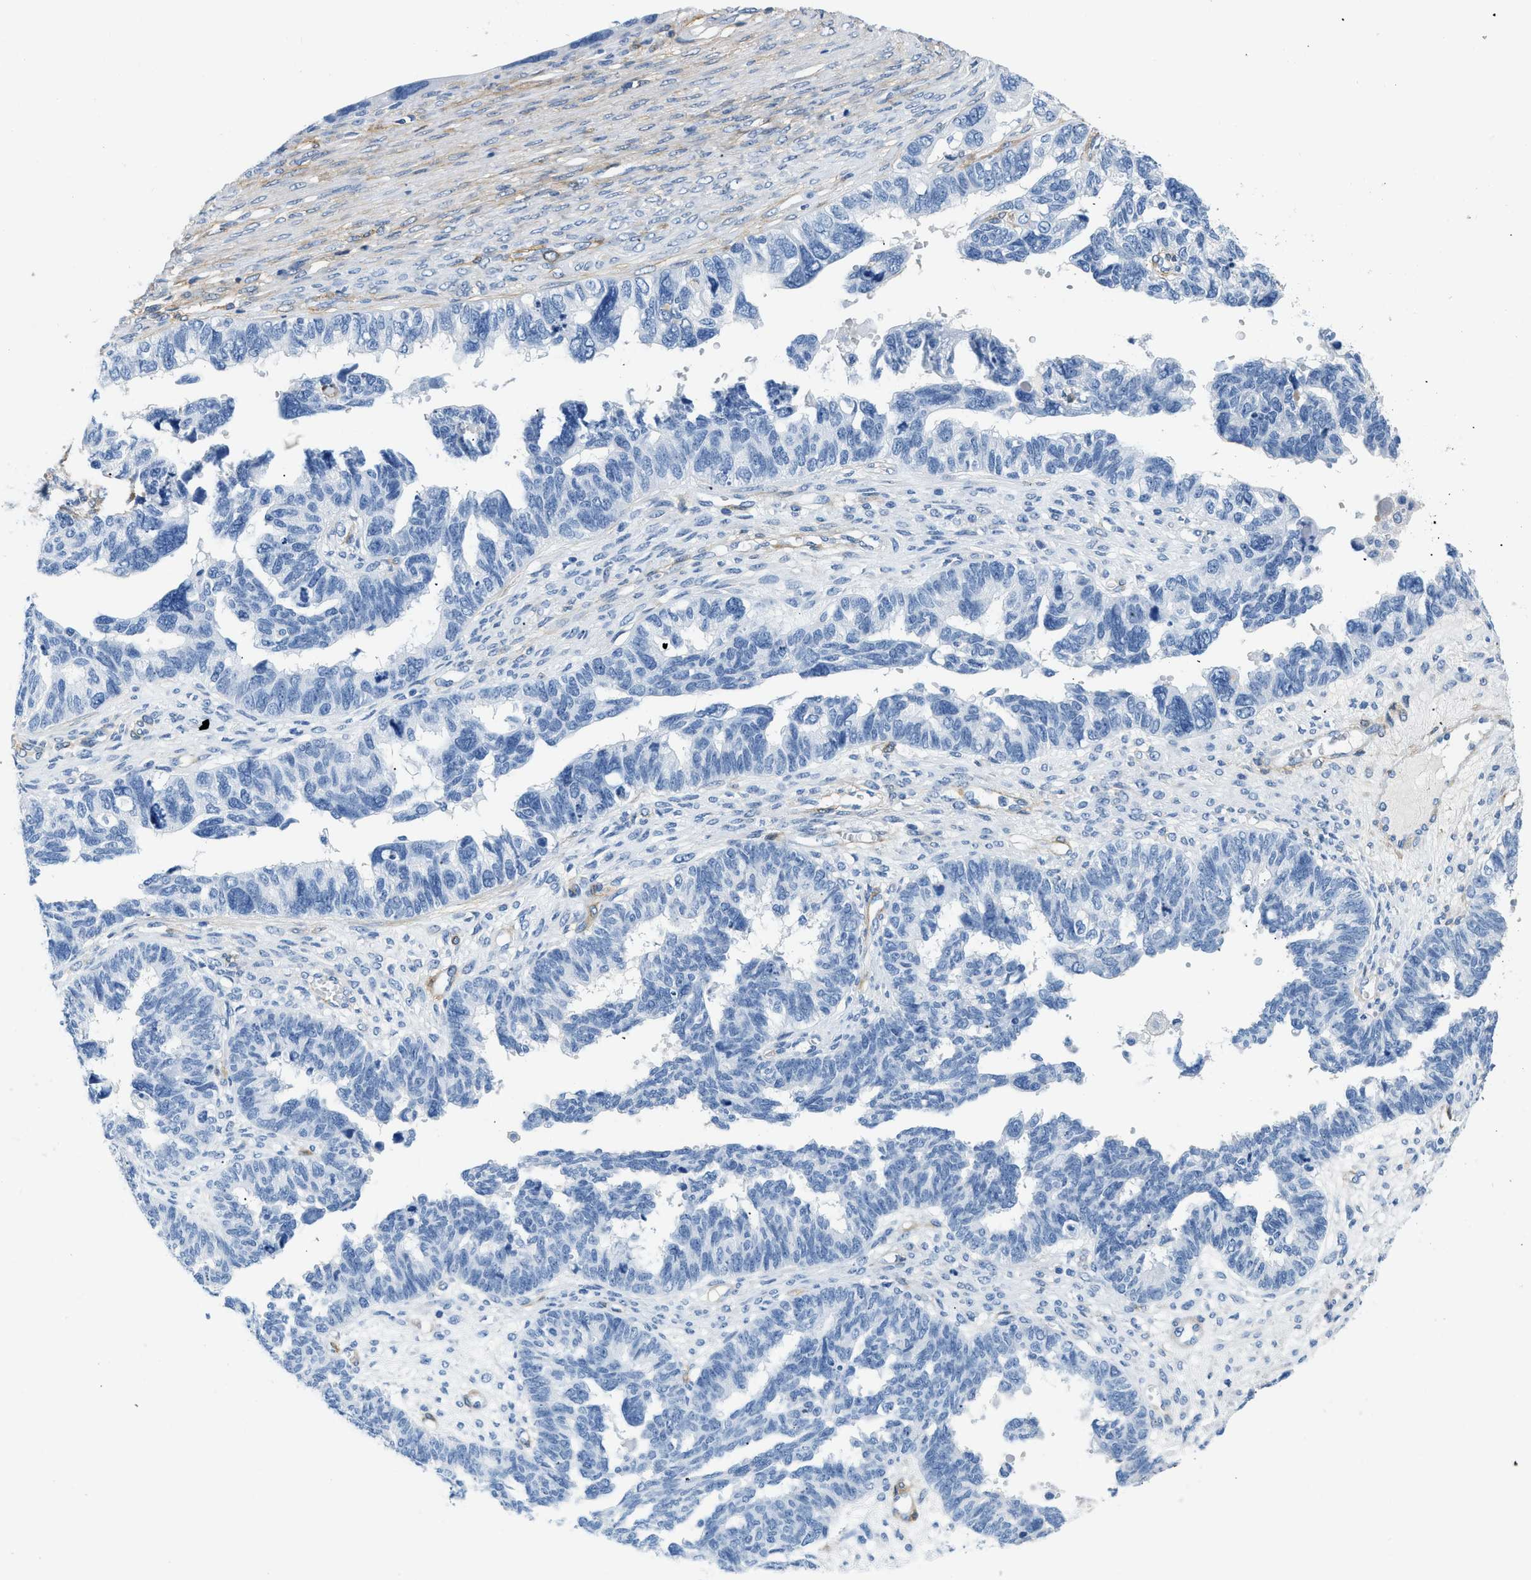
{"staining": {"intensity": "negative", "quantity": "none", "location": "none"}, "tissue": "ovarian cancer", "cell_type": "Tumor cells", "image_type": "cancer", "snomed": [{"axis": "morphology", "description": "Cystadenocarcinoma, serous, NOS"}, {"axis": "topography", "description": "Ovary"}], "caption": "A high-resolution histopathology image shows IHC staining of ovarian serous cystadenocarcinoma, which exhibits no significant positivity in tumor cells.", "gene": "PDGFRB", "patient": {"sex": "female", "age": 79}}